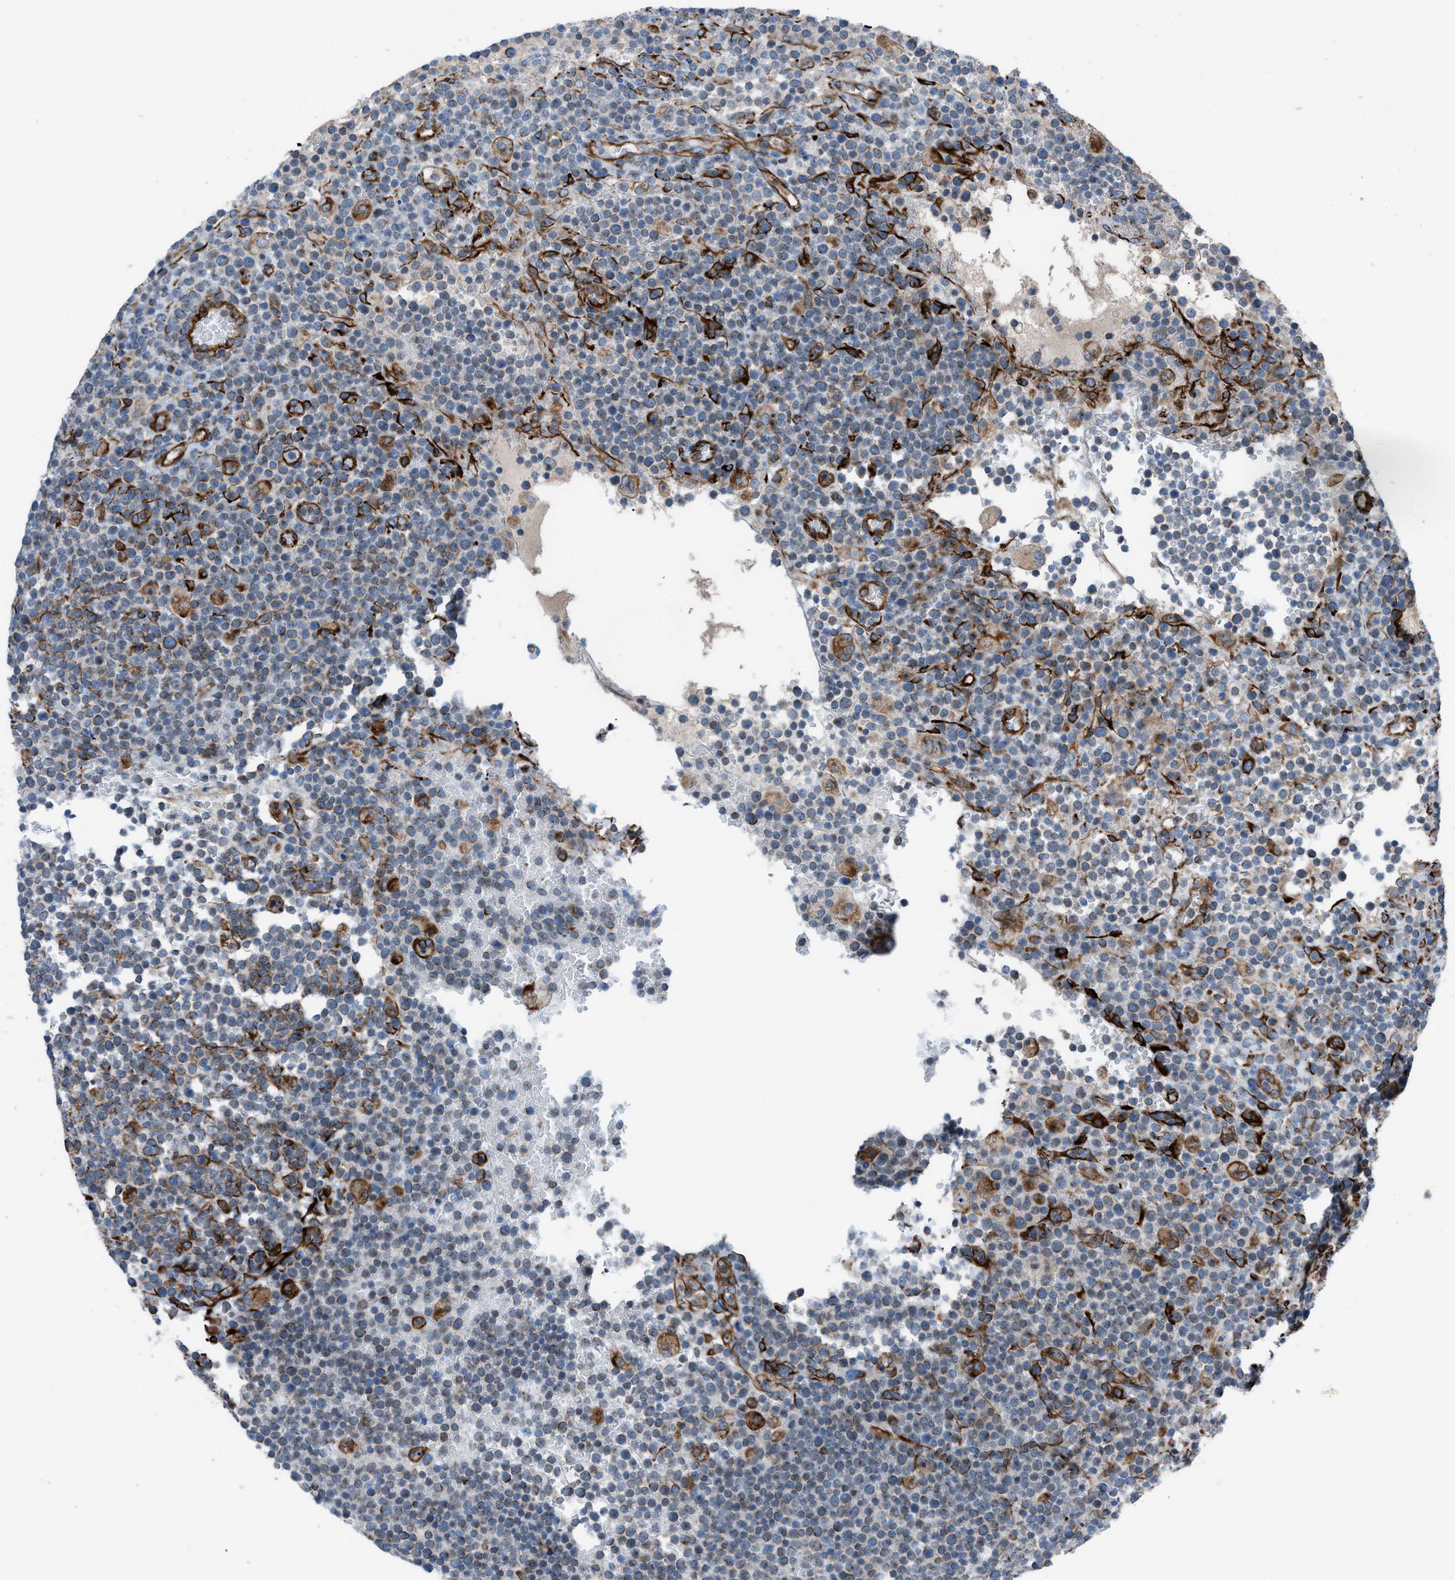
{"staining": {"intensity": "moderate", "quantity": "<25%", "location": "cytoplasmic/membranous"}, "tissue": "lymphoma", "cell_type": "Tumor cells", "image_type": "cancer", "snomed": [{"axis": "morphology", "description": "Malignant lymphoma, non-Hodgkin's type, High grade"}, {"axis": "topography", "description": "Lymph node"}], "caption": "Malignant lymphoma, non-Hodgkin's type (high-grade) tissue demonstrates moderate cytoplasmic/membranous expression in approximately <25% of tumor cells, visualized by immunohistochemistry.", "gene": "CABP7", "patient": {"sex": "male", "age": 61}}